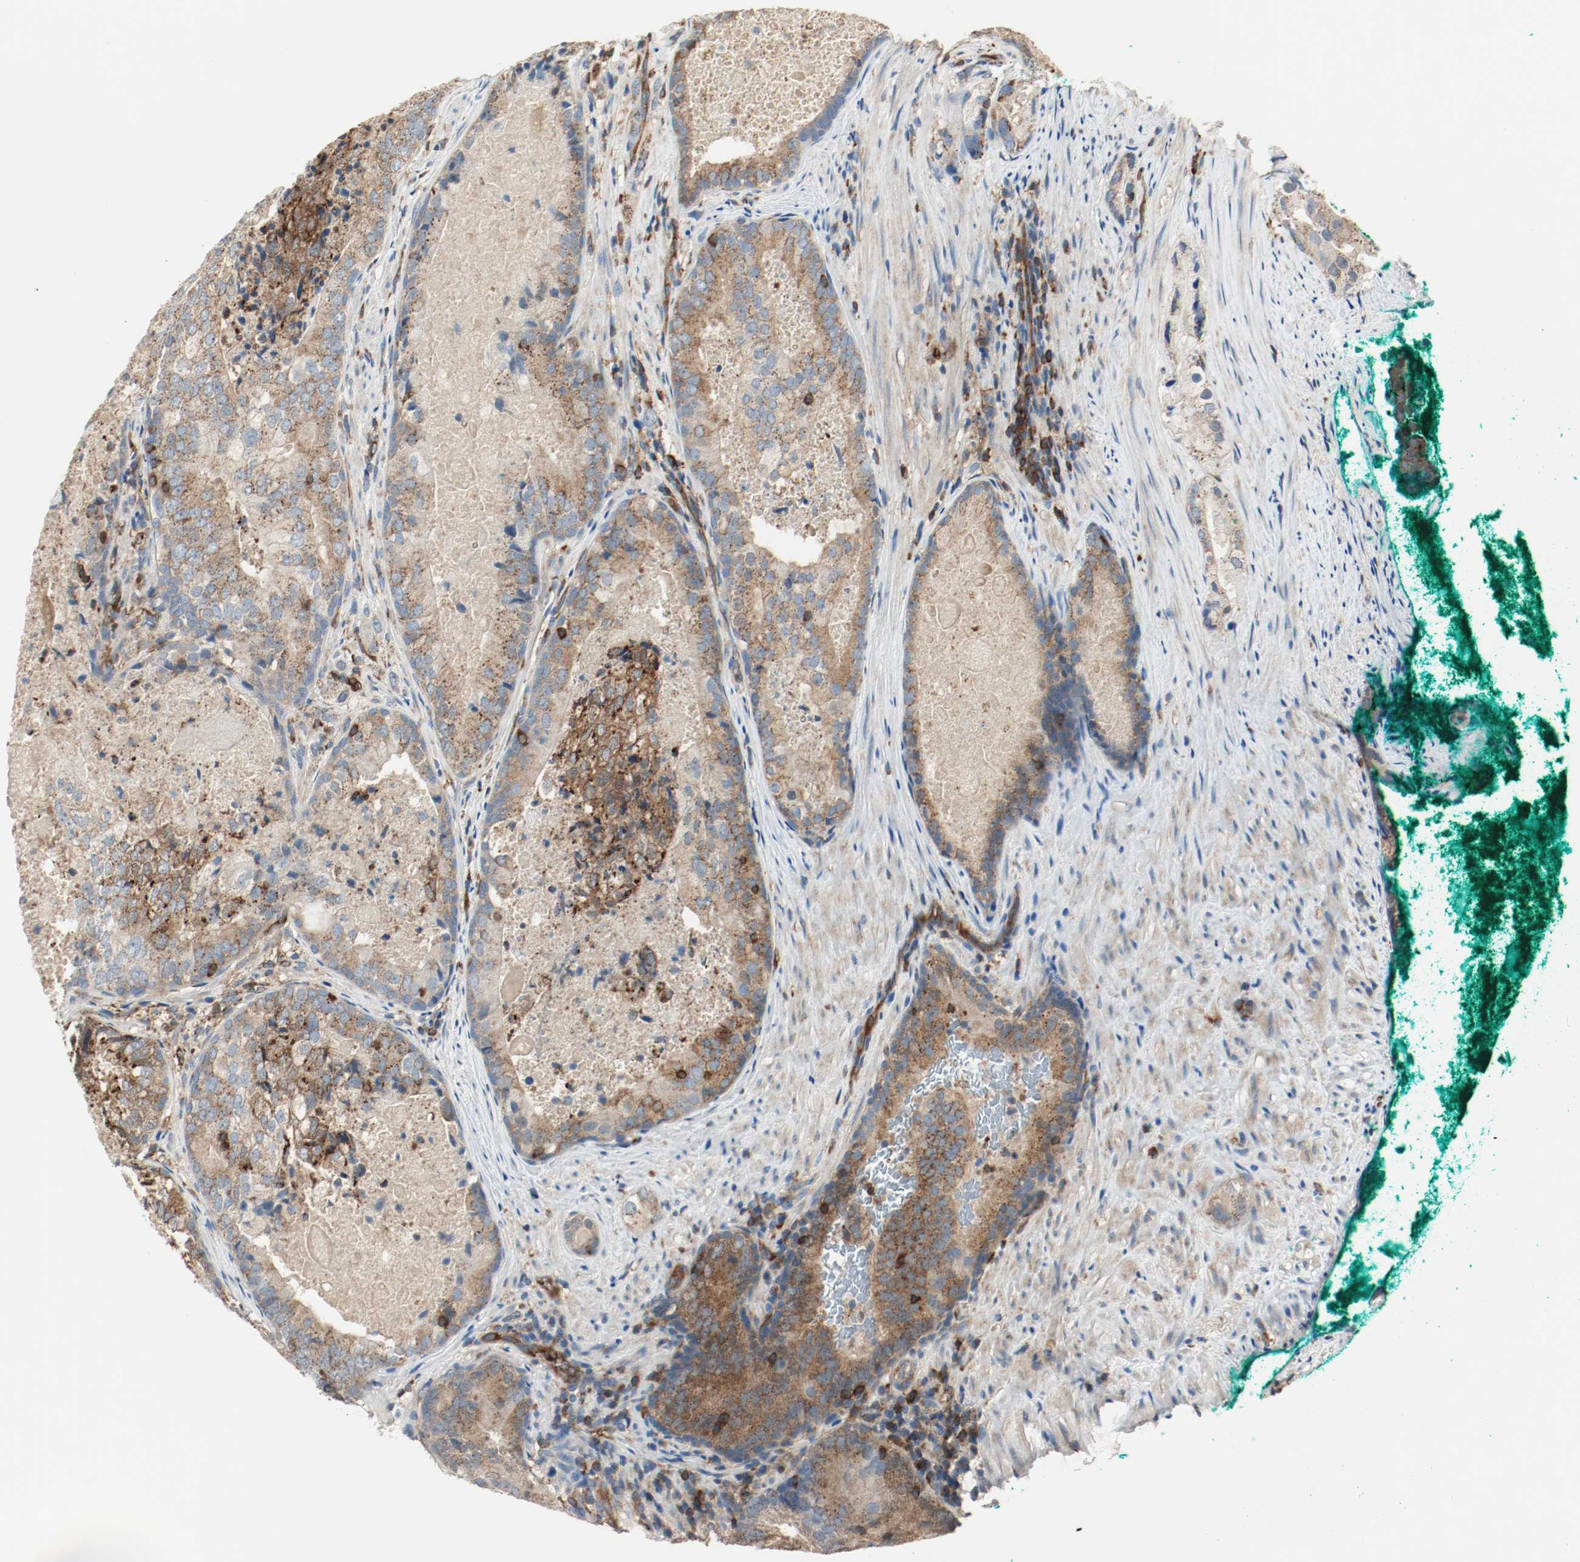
{"staining": {"intensity": "strong", "quantity": ">75%", "location": "cytoplasmic/membranous"}, "tissue": "prostate cancer", "cell_type": "Tumor cells", "image_type": "cancer", "snomed": [{"axis": "morphology", "description": "Adenocarcinoma, High grade"}, {"axis": "topography", "description": "Prostate"}], "caption": "Approximately >75% of tumor cells in prostate adenocarcinoma (high-grade) exhibit strong cytoplasmic/membranous protein staining as visualized by brown immunohistochemical staining.", "gene": "PLCG1", "patient": {"sex": "male", "age": 66}}